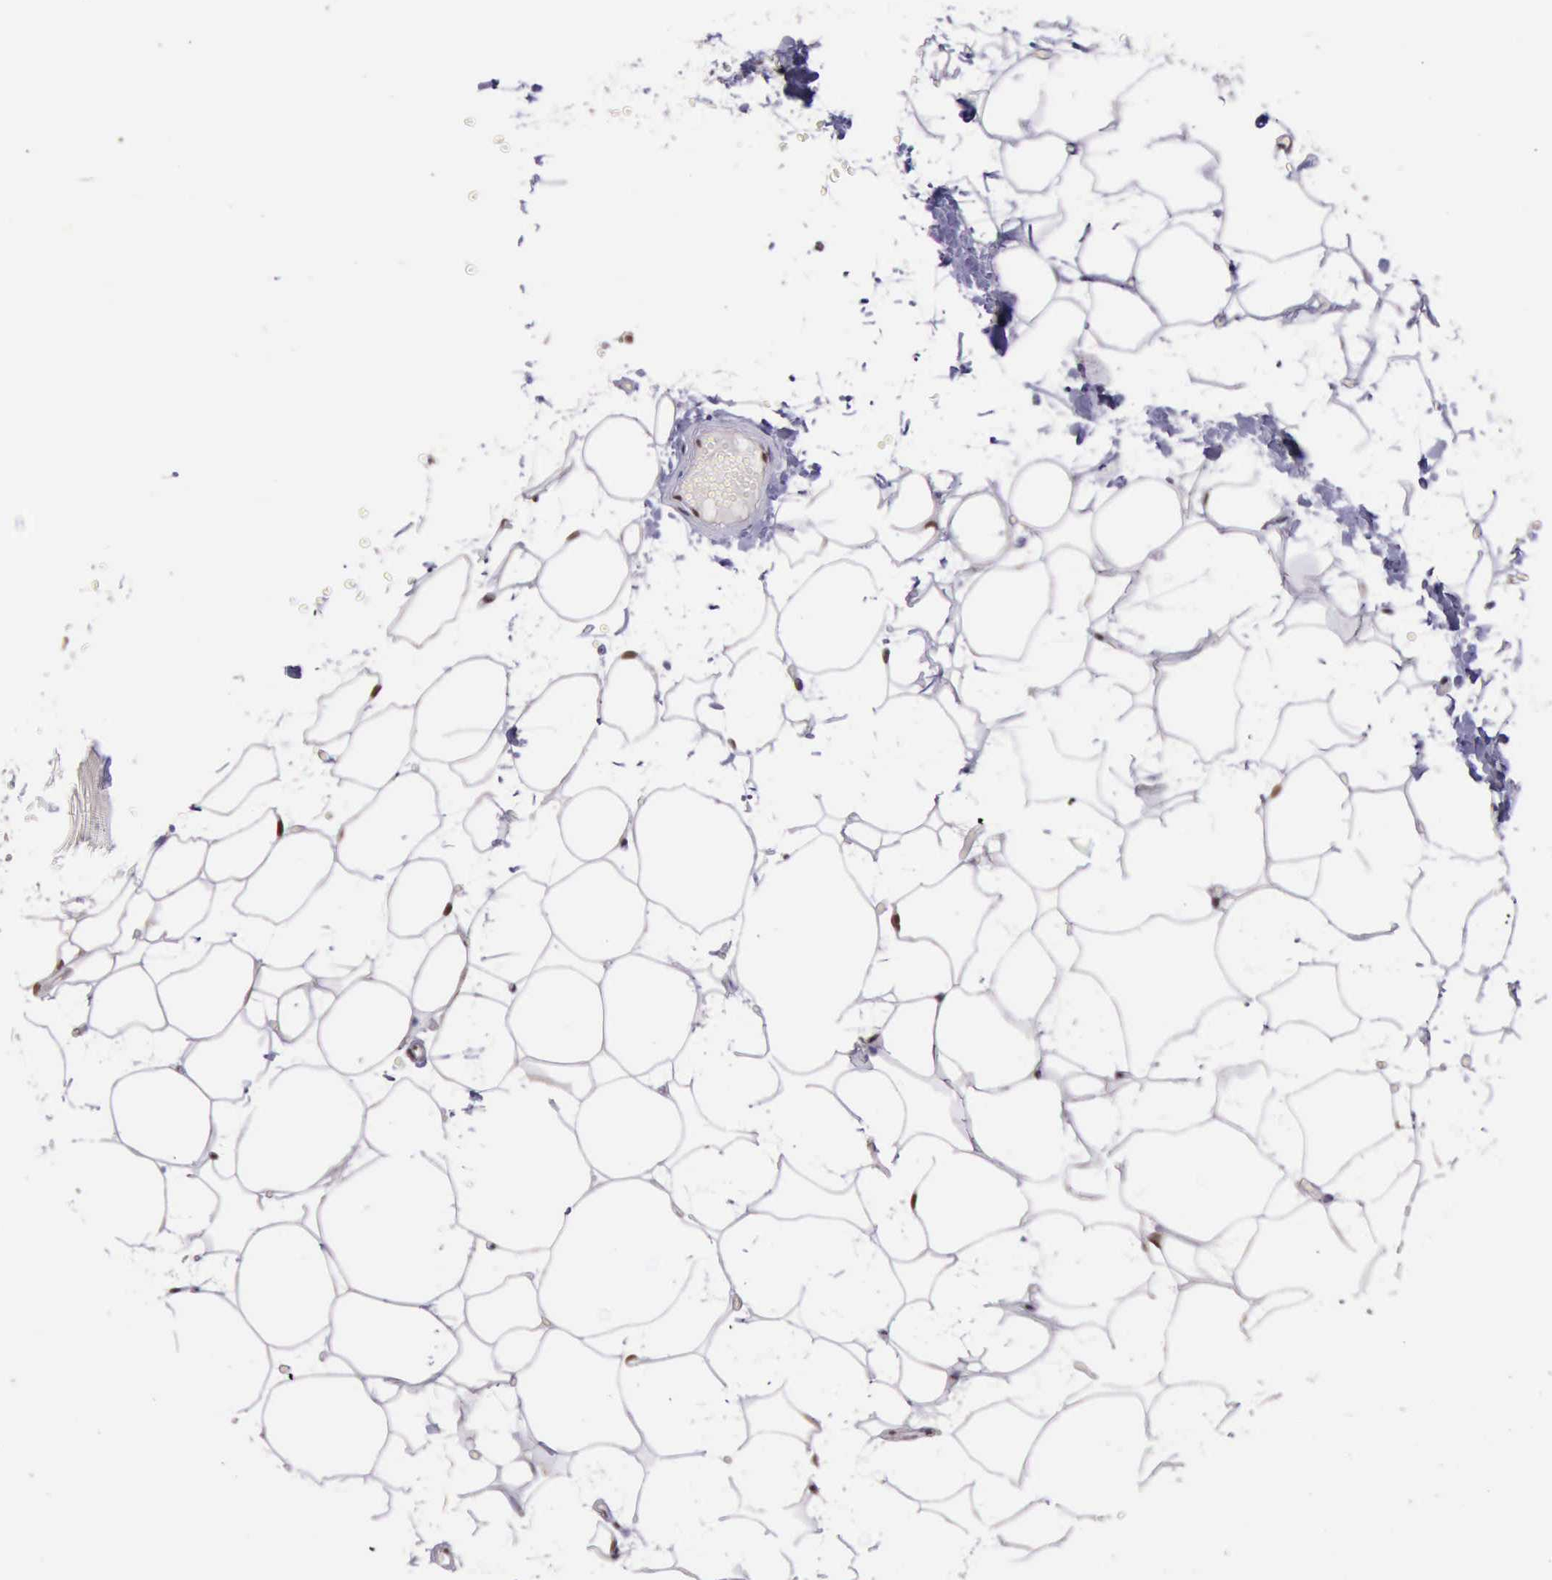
{"staining": {"intensity": "moderate", "quantity": ">75%", "location": "nuclear"}, "tissue": "adipose tissue", "cell_type": "Adipocytes", "image_type": "normal", "snomed": [{"axis": "morphology", "description": "Normal tissue, NOS"}, {"axis": "morphology", "description": "Fibrosis, NOS"}, {"axis": "topography", "description": "Breast"}], "caption": "Protein positivity by immunohistochemistry shows moderate nuclear positivity in about >75% of adipocytes in benign adipose tissue.", "gene": "PRPF39", "patient": {"sex": "female", "age": 24}}